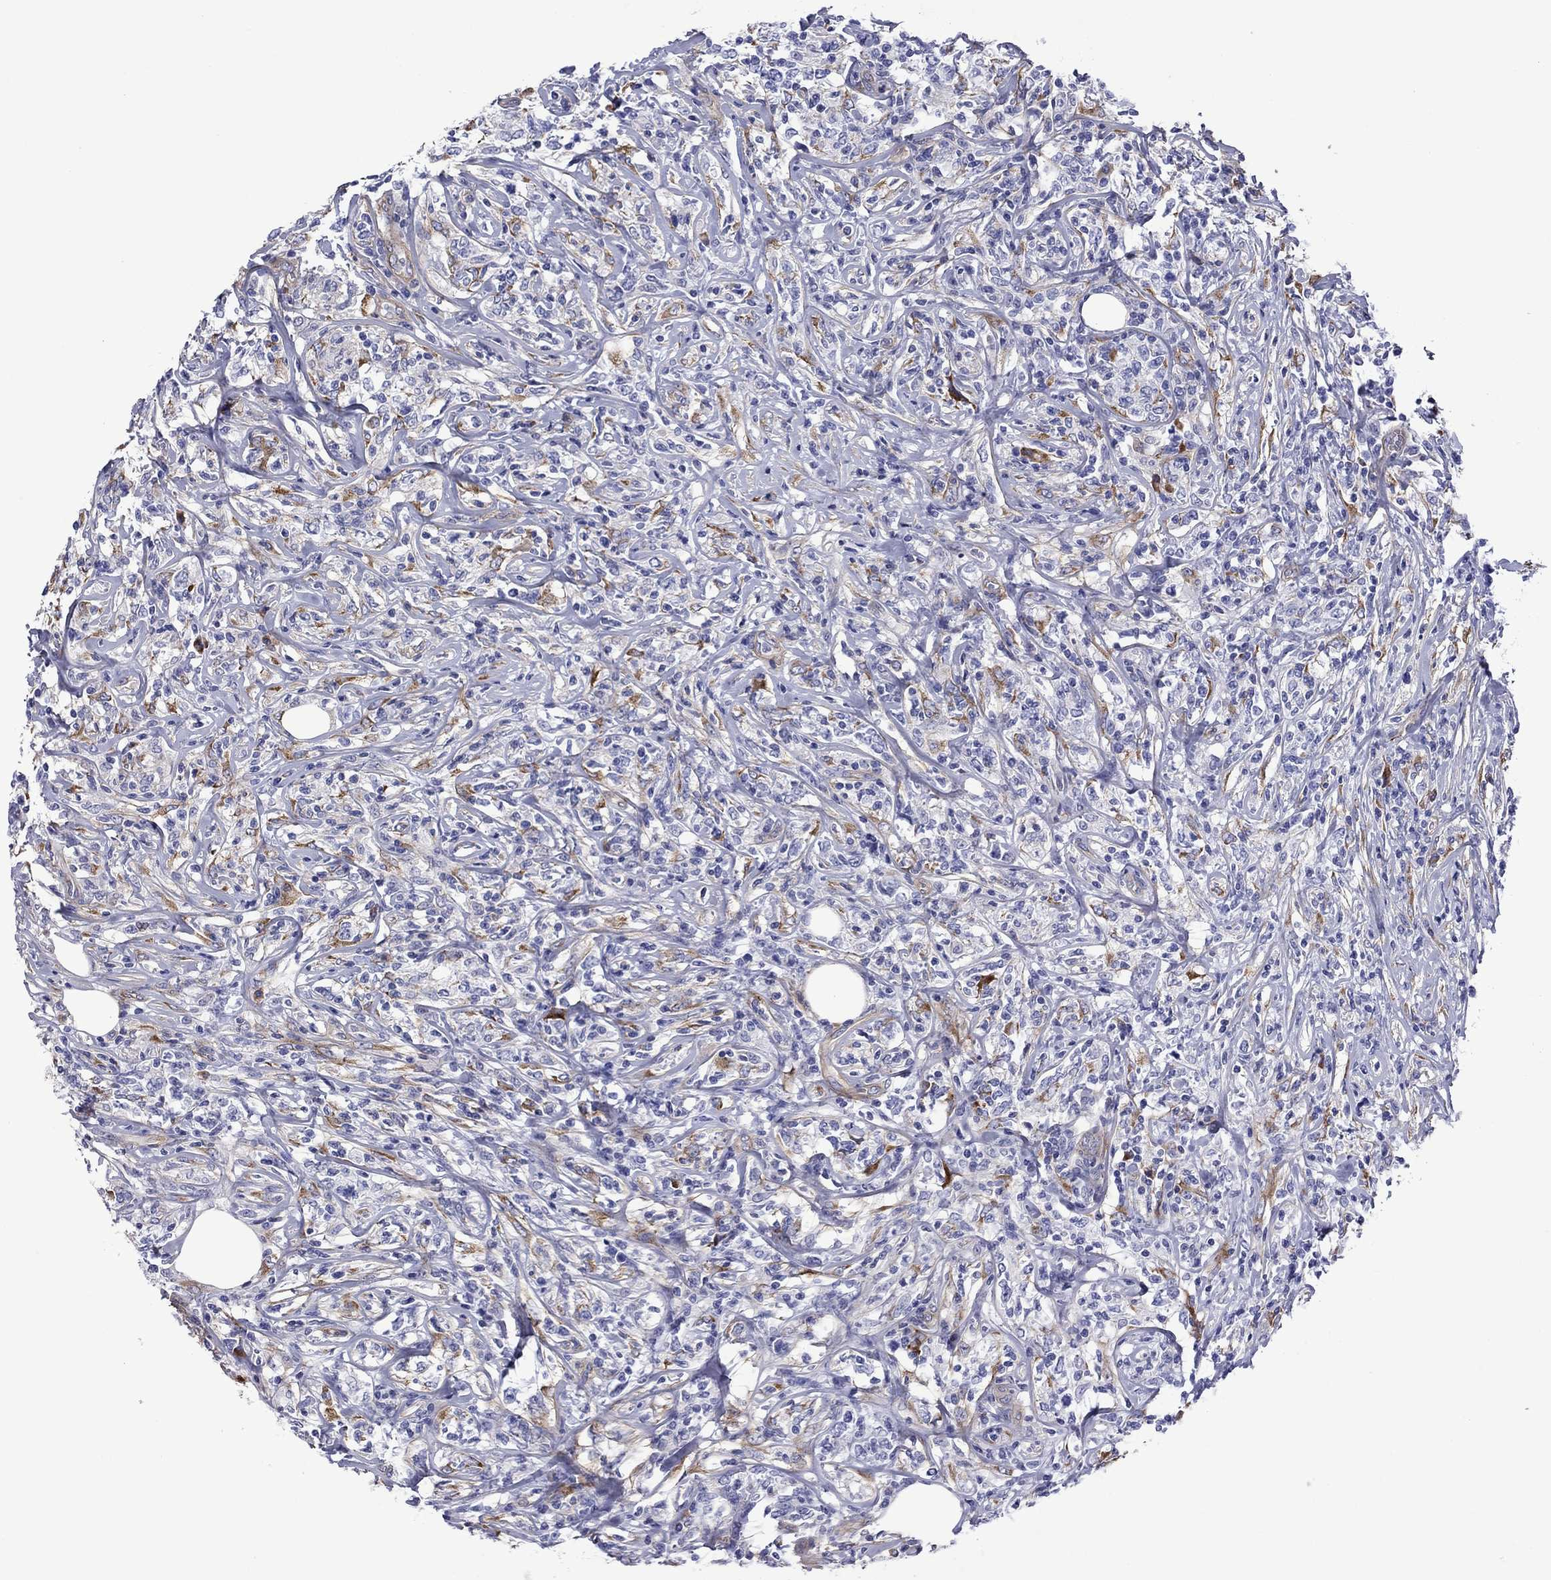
{"staining": {"intensity": "negative", "quantity": "none", "location": "none"}, "tissue": "lymphoma", "cell_type": "Tumor cells", "image_type": "cancer", "snomed": [{"axis": "morphology", "description": "Malignant lymphoma, non-Hodgkin's type, High grade"}, {"axis": "topography", "description": "Lymph node"}], "caption": "Immunohistochemistry (IHC) image of neoplastic tissue: lymphoma stained with DAB (3,3'-diaminobenzidine) shows no significant protein positivity in tumor cells.", "gene": "HSPG2", "patient": {"sex": "female", "age": 84}}